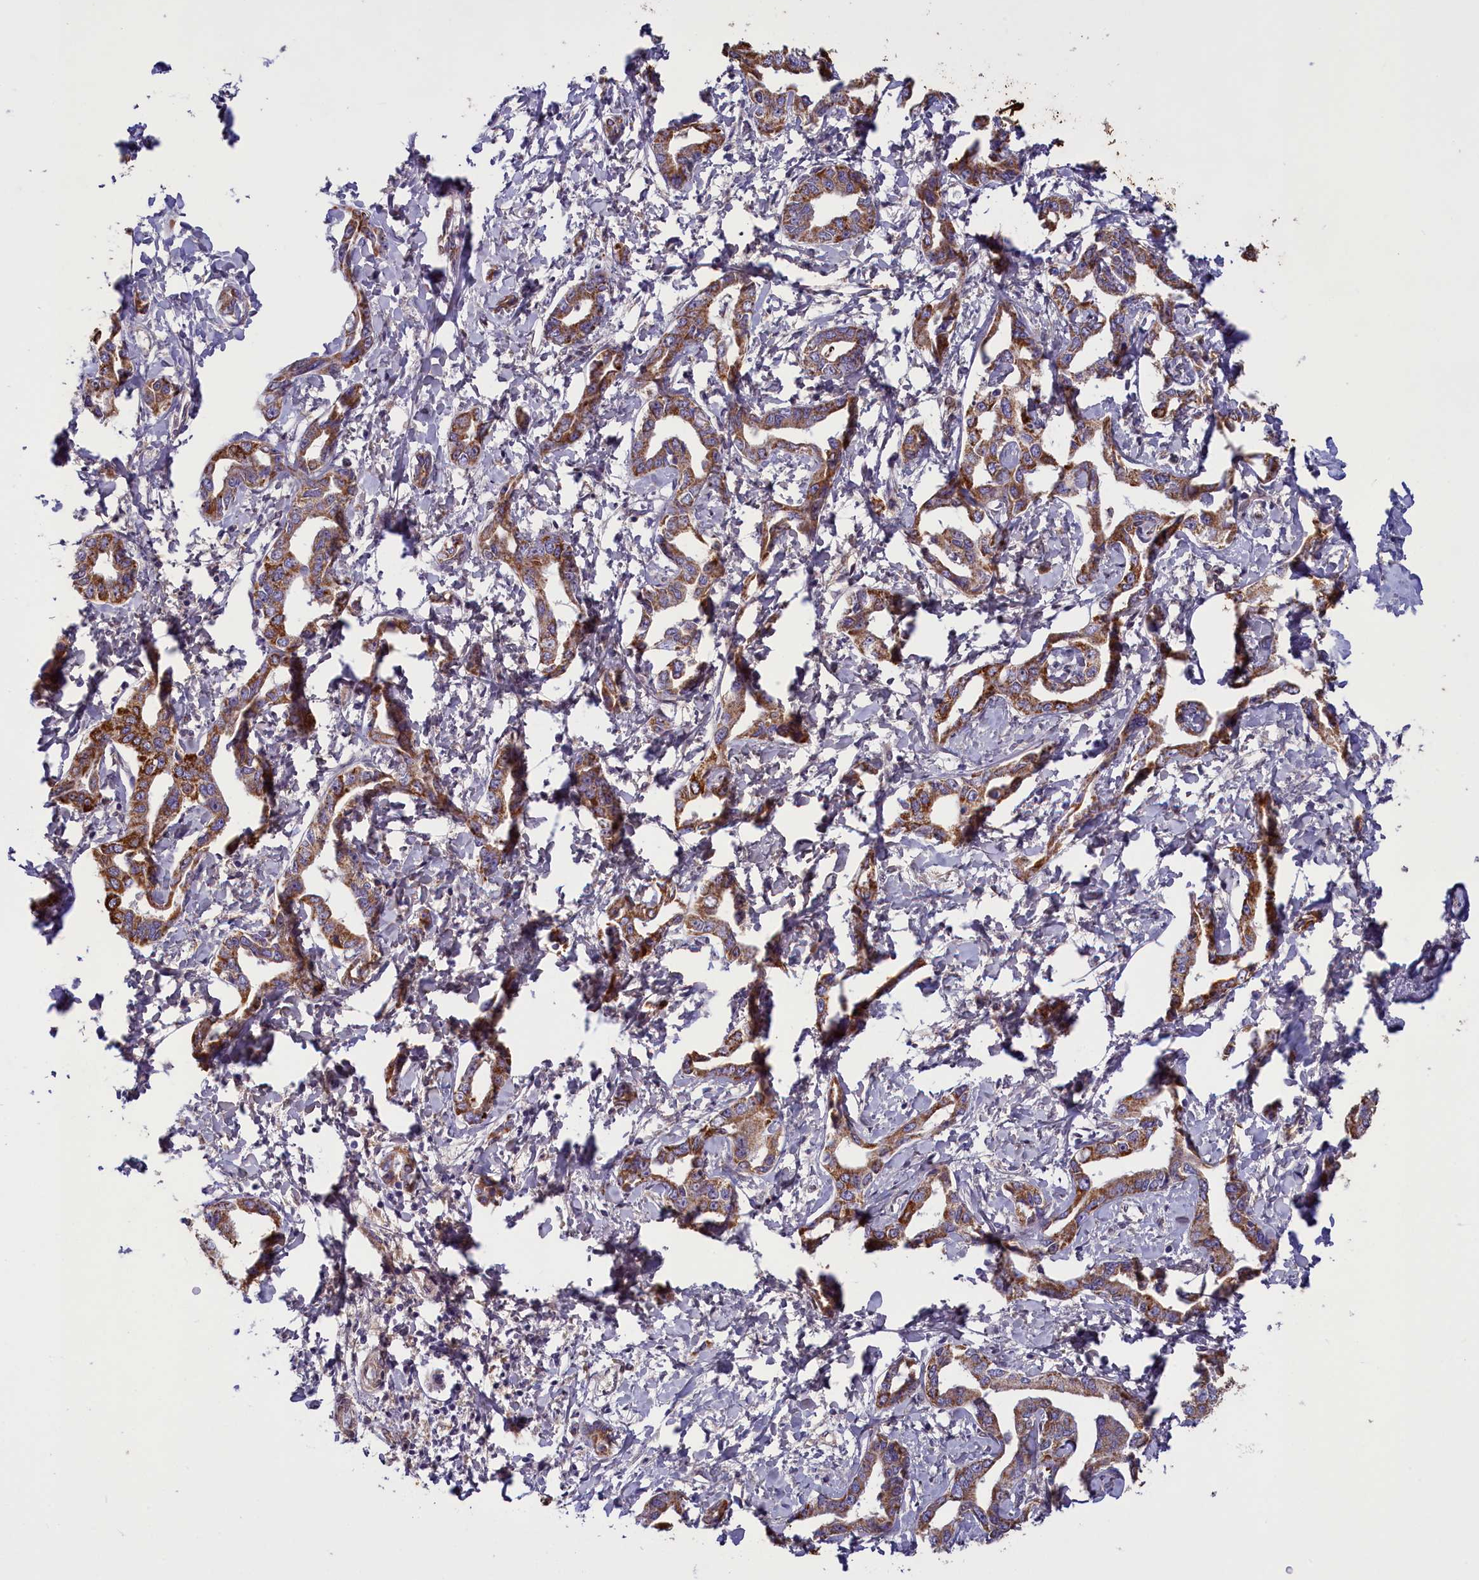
{"staining": {"intensity": "moderate", "quantity": ">75%", "location": "cytoplasmic/membranous"}, "tissue": "liver cancer", "cell_type": "Tumor cells", "image_type": "cancer", "snomed": [{"axis": "morphology", "description": "Cholangiocarcinoma"}, {"axis": "topography", "description": "Liver"}], "caption": "Protein staining of cholangiocarcinoma (liver) tissue reveals moderate cytoplasmic/membranous staining in about >75% of tumor cells.", "gene": "ACAD8", "patient": {"sex": "male", "age": 59}}